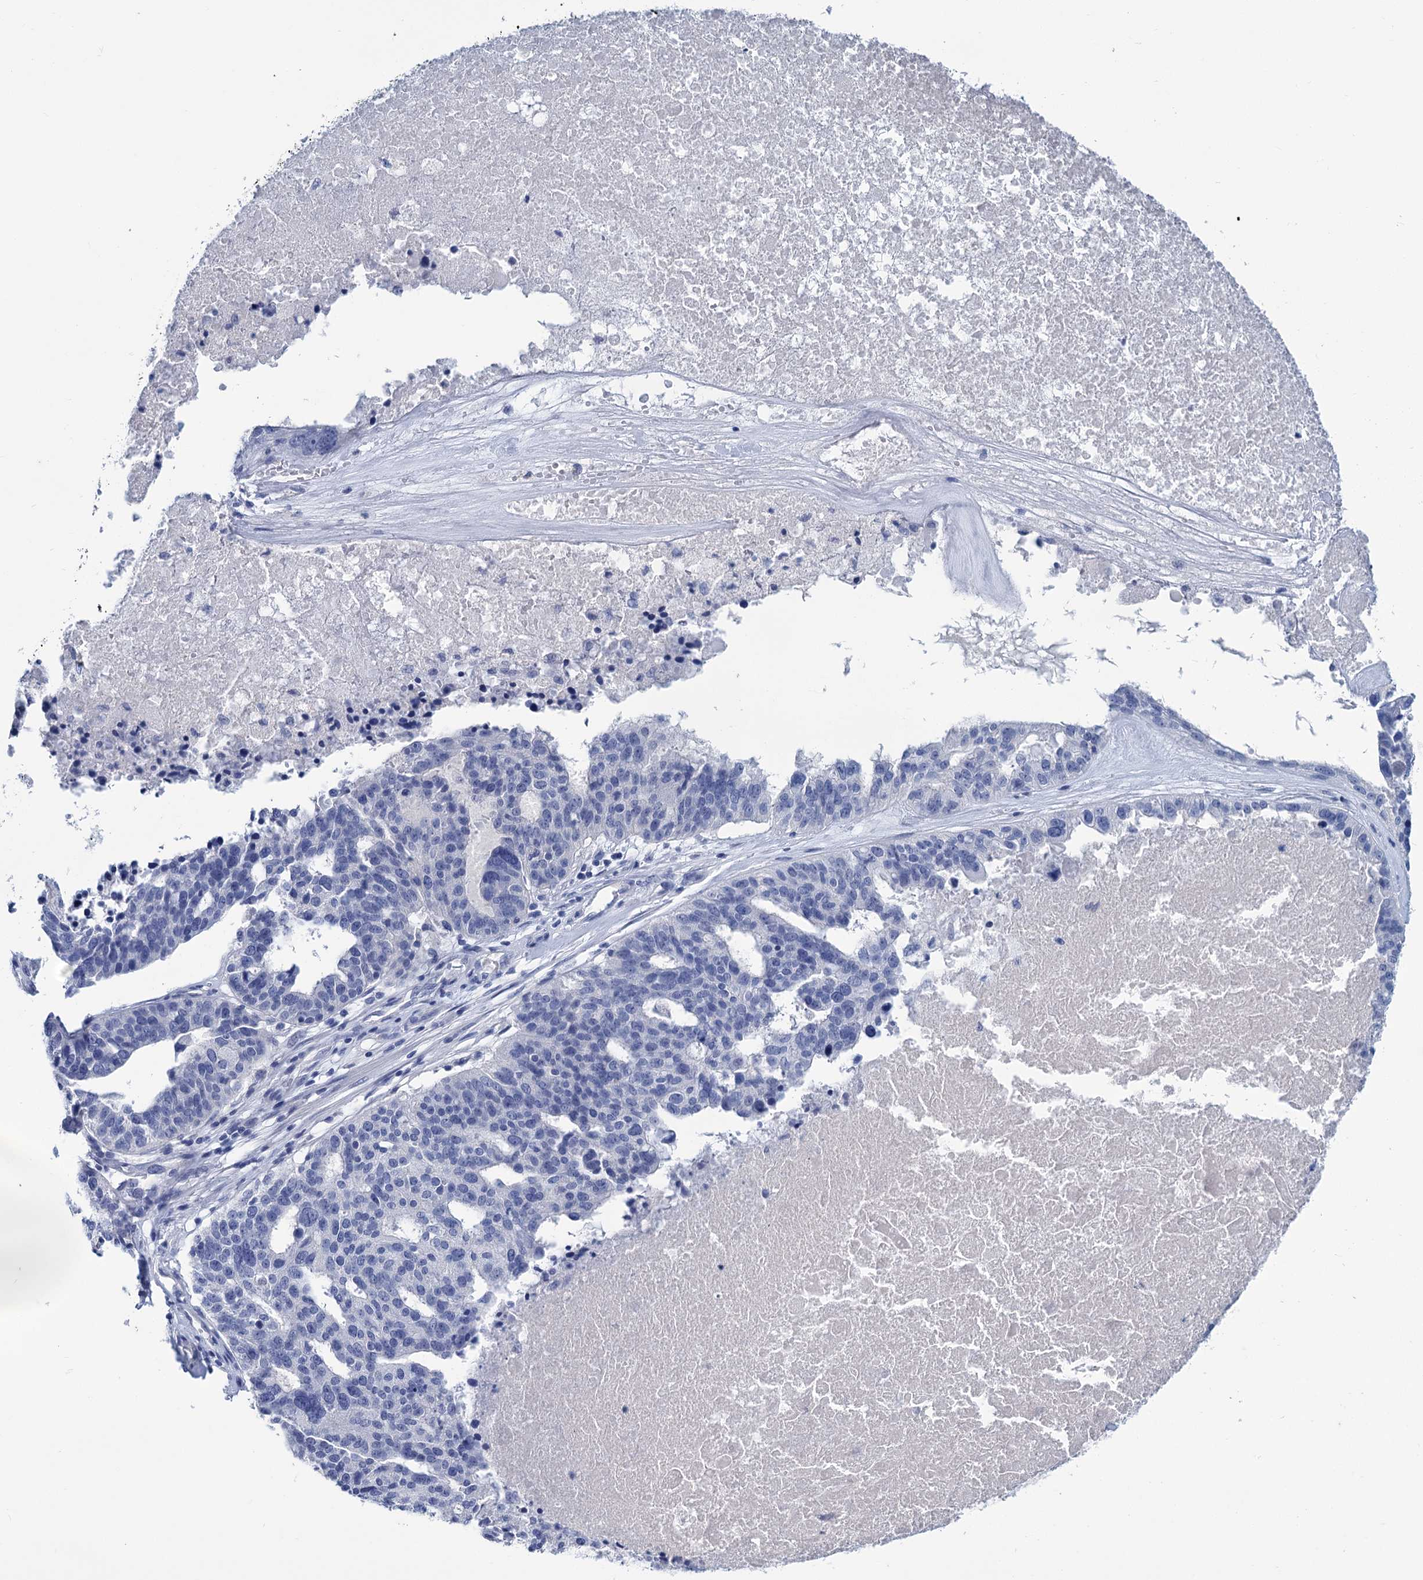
{"staining": {"intensity": "negative", "quantity": "none", "location": "none"}, "tissue": "ovarian cancer", "cell_type": "Tumor cells", "image_type": "cancer", "snomed": [{"axis": "morphology", "description": "Cystadenocarcinoma, serous, NOS"}, {"axis": "topography", "description": "Ovary"}], "caption": "DAB (3,3'-diaminobenzidine) immunohistochemical staining of human serous cystadenocarcinoma (ovarian) displays no significant expression in tumor cells.", "gene": "MYOZ3", "patient": {"sex": "female", "age": 59}}